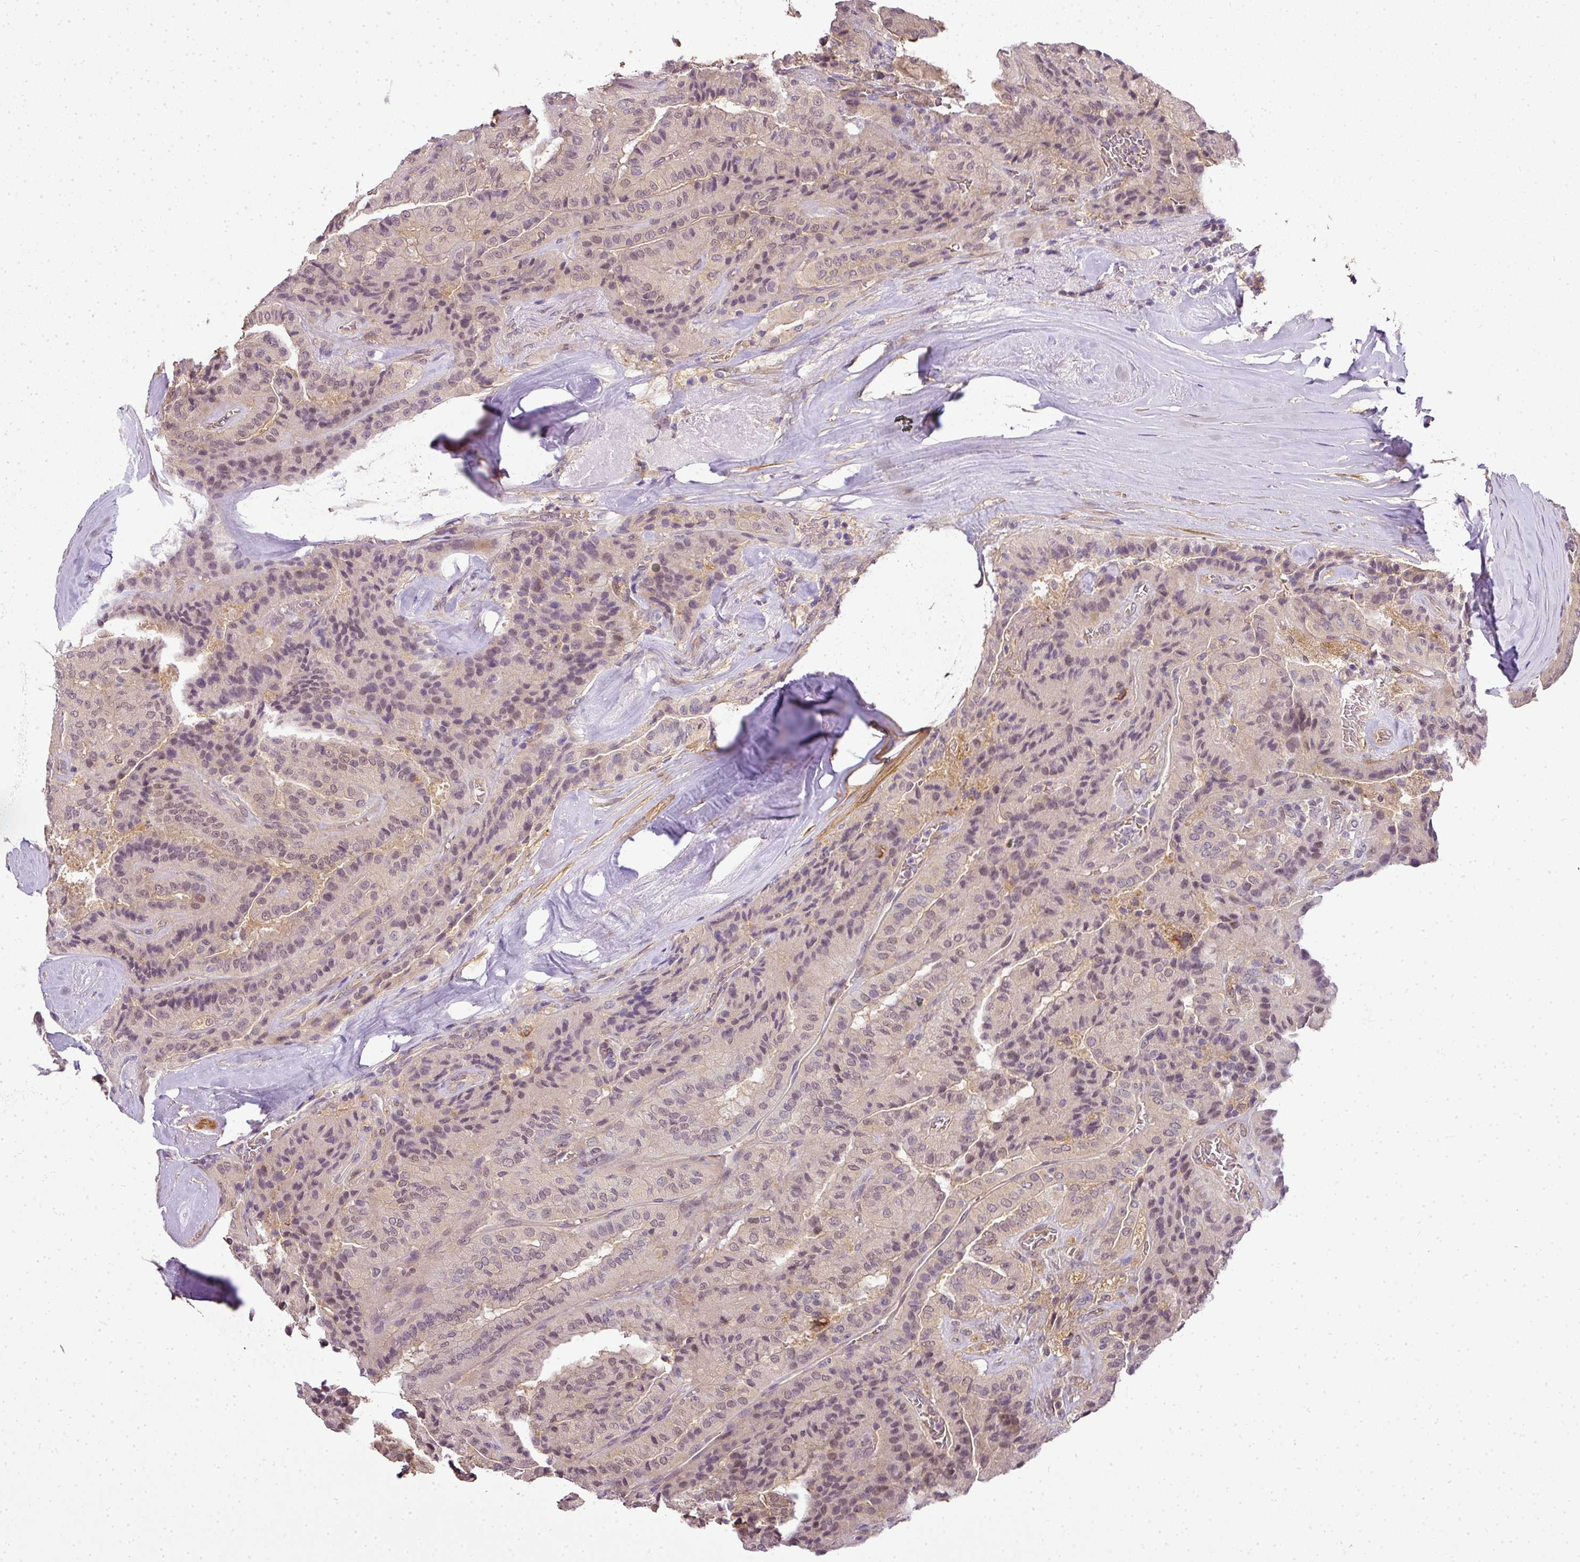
{"staining": {"intensity": "weak", "quantity": "25%-75%", "location": "nuclear"}, "tissue": "thyroid cancer", "cell_type": "Tumor cells", "image_type": "cancer", "snomed": [{"axis": "morphology", "description": "Normal tissue, NOS"}, {"axis": "morphology", "description": "Papillary adenocarcinoma, NOS"}, {"axis": "topography", "description": "Thyroid gland"}], "caption": "DAB immunohistochemical staining of thyroid cancer reveals weak nuclear protein expression in approximately 25%-75% of tumor cells.", "gene": "ADH5", "patient": {"sex": "female", "age": 59}}